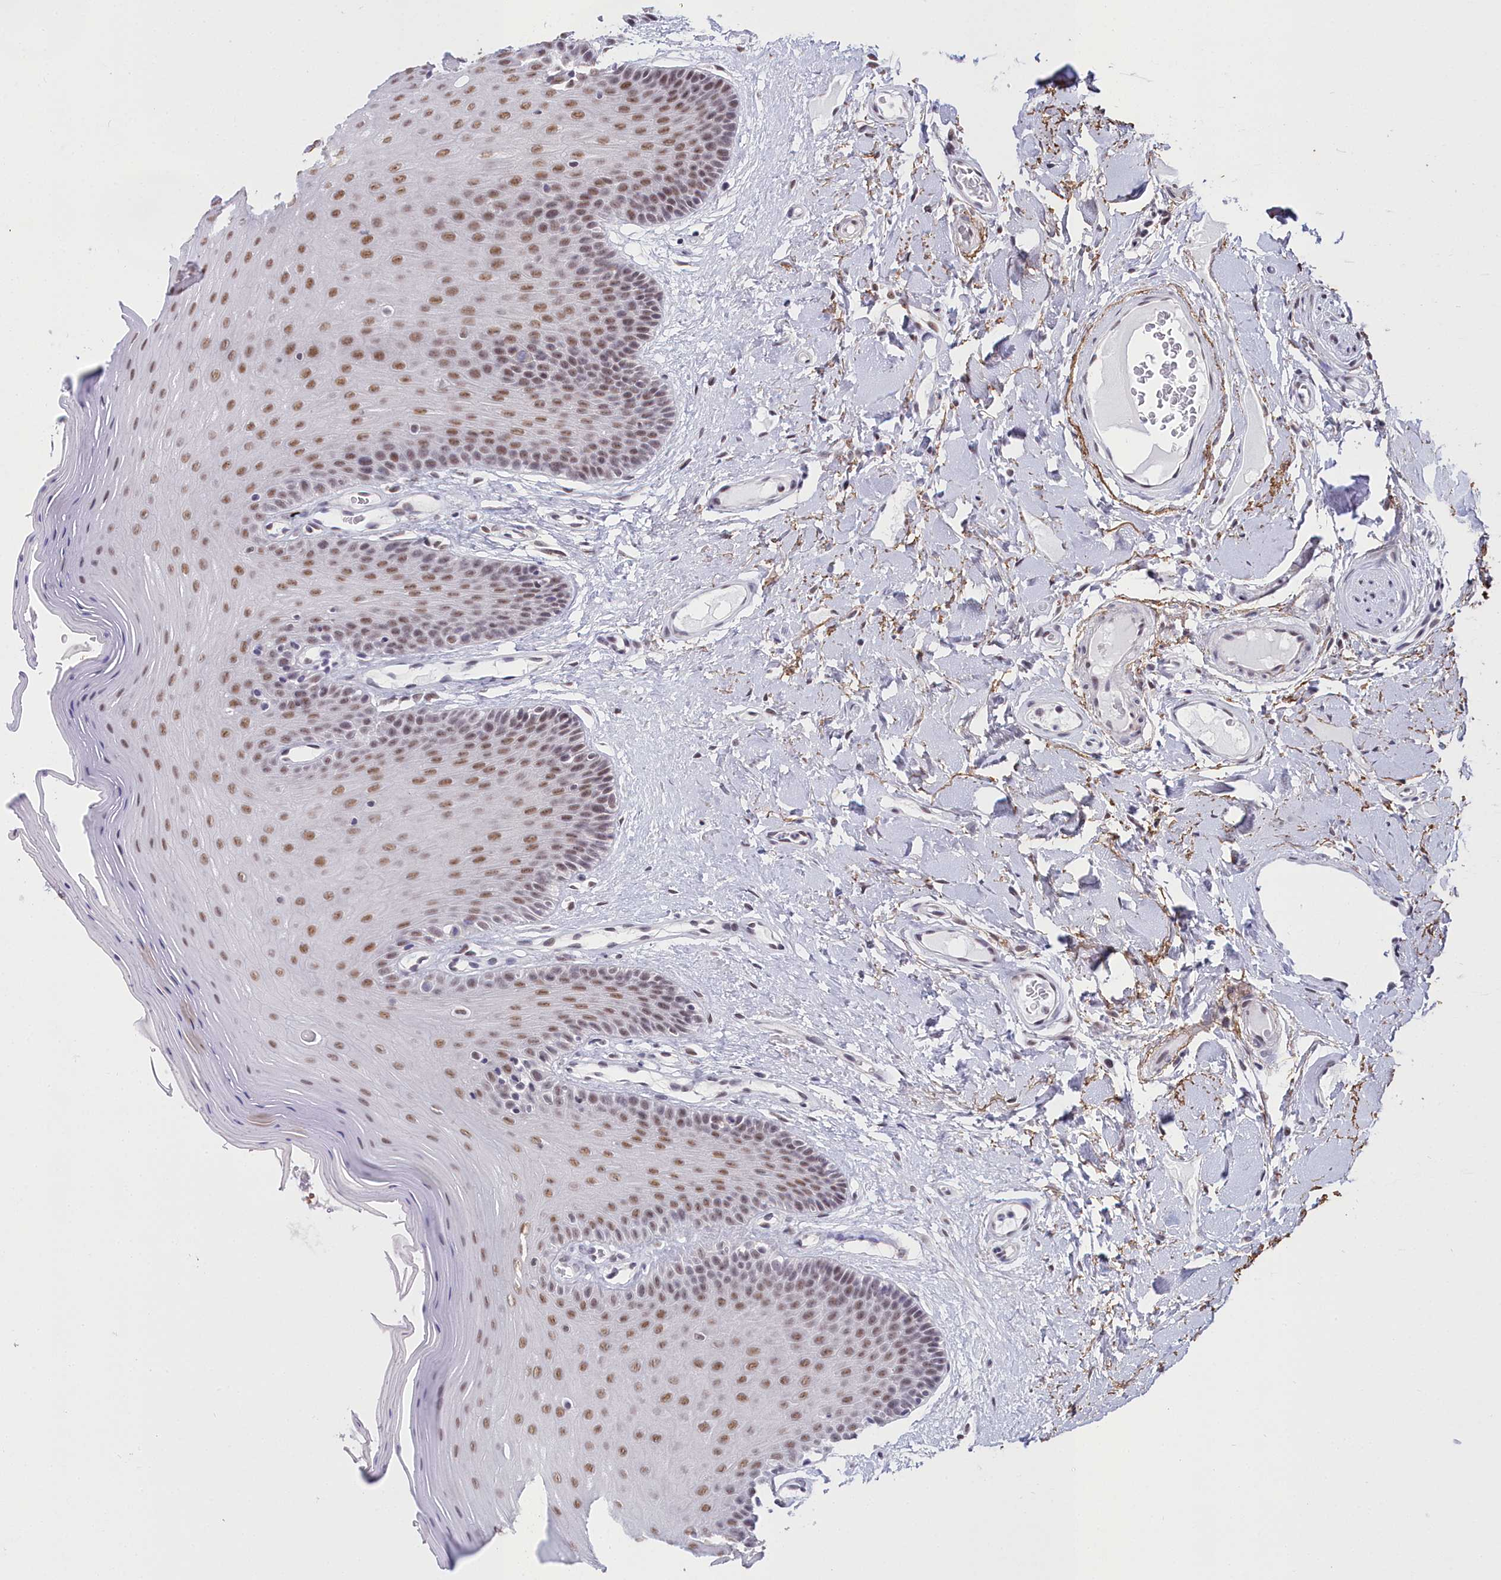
{"staining": {"intensity": "moderate", "quantity": ">75%", "location": "nuclear"}, "tissue": "oral mucosa", "cell_type": "Squamous epithelial cells", "image_type": "normal", "snomed": [{"axis": "morphology", "description": "Normal tissue, NOS"}, {"axis": "morphology", "description": "Squamous cell carcinoma, NOS"}, {"axis": "topography", "description": "Skeletal muscle"}, {"axis": "topography", "description": "Adipose tissue"}, {"axis": "topography", "description": "Vascular tissue"}, {"axis": "topography", "description": "Oral tissue"}, {"axis": "topography", "description": "Peripheral nerve tissue"}, {"axis": "topography", "description": "Head-Neck"}], "caption": "This is a histology image of IHC staining of unremarkable oral mucosa, which shows moderate positivity in the nuclear of squamous epithelial cells.", "gene": "RBM12", "patient": {"sex": "male", "age": 71}}